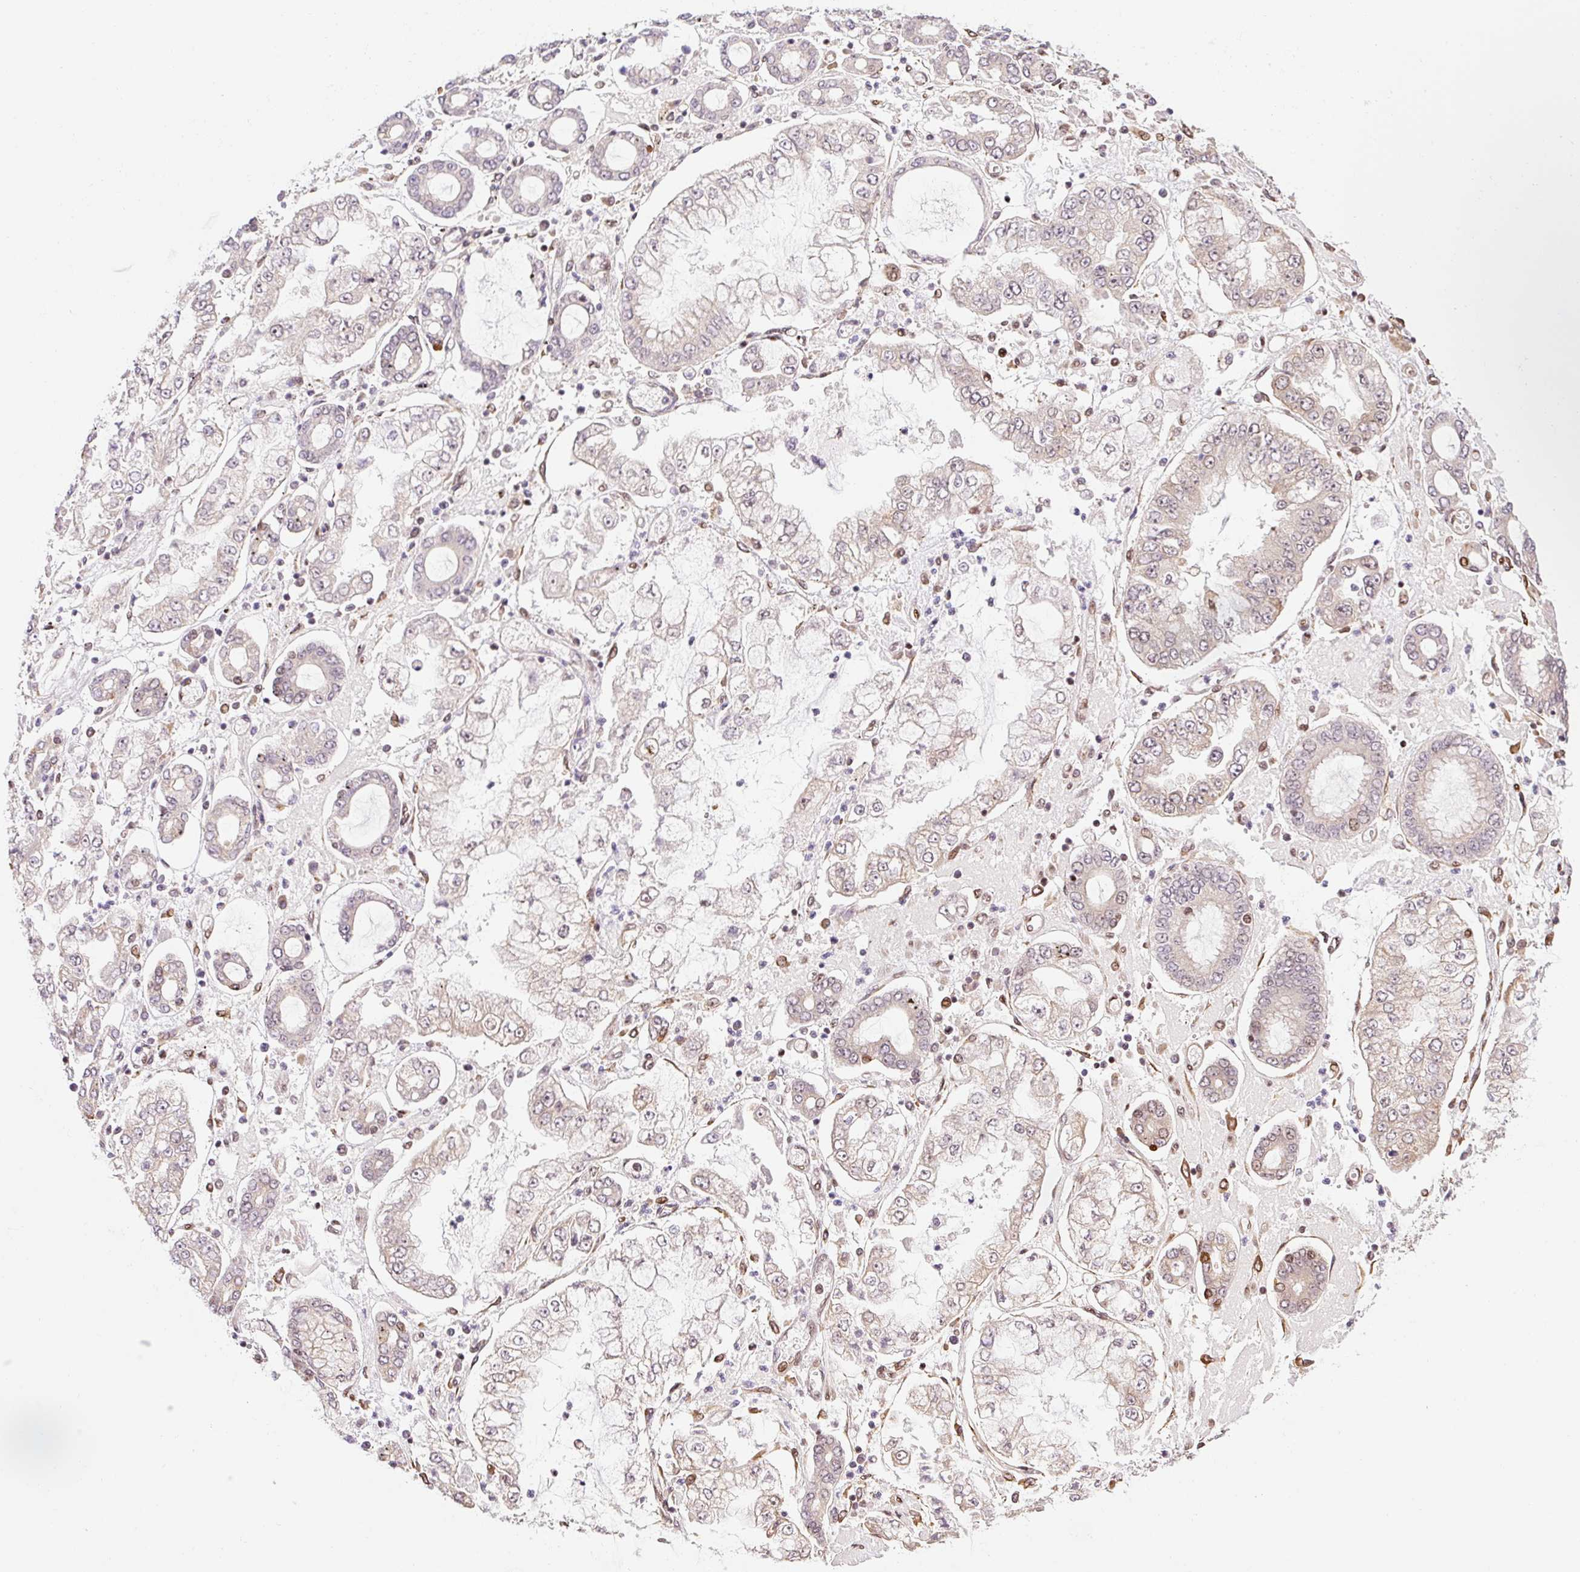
{"staining": {"intensity": "negative", "quantity": "none", "location": "none"}, "tissue": "stomach cancer", "cell_type": "Tumor cells", "image_type": "cancer", "snomed": [{"axis": "morphology", "description": "Adenocarcinoma, NOS"}, {"axis": "topography", "description": "Stomach"}], "caption": "Tumor cells show no significant positivity in stomach adenocarcinoma. (Immunohistochemistry (ihc), brightfield microscopy, high magnification).", "gene": "INTS8", "patient": {"sex": "male", "age": 76}}